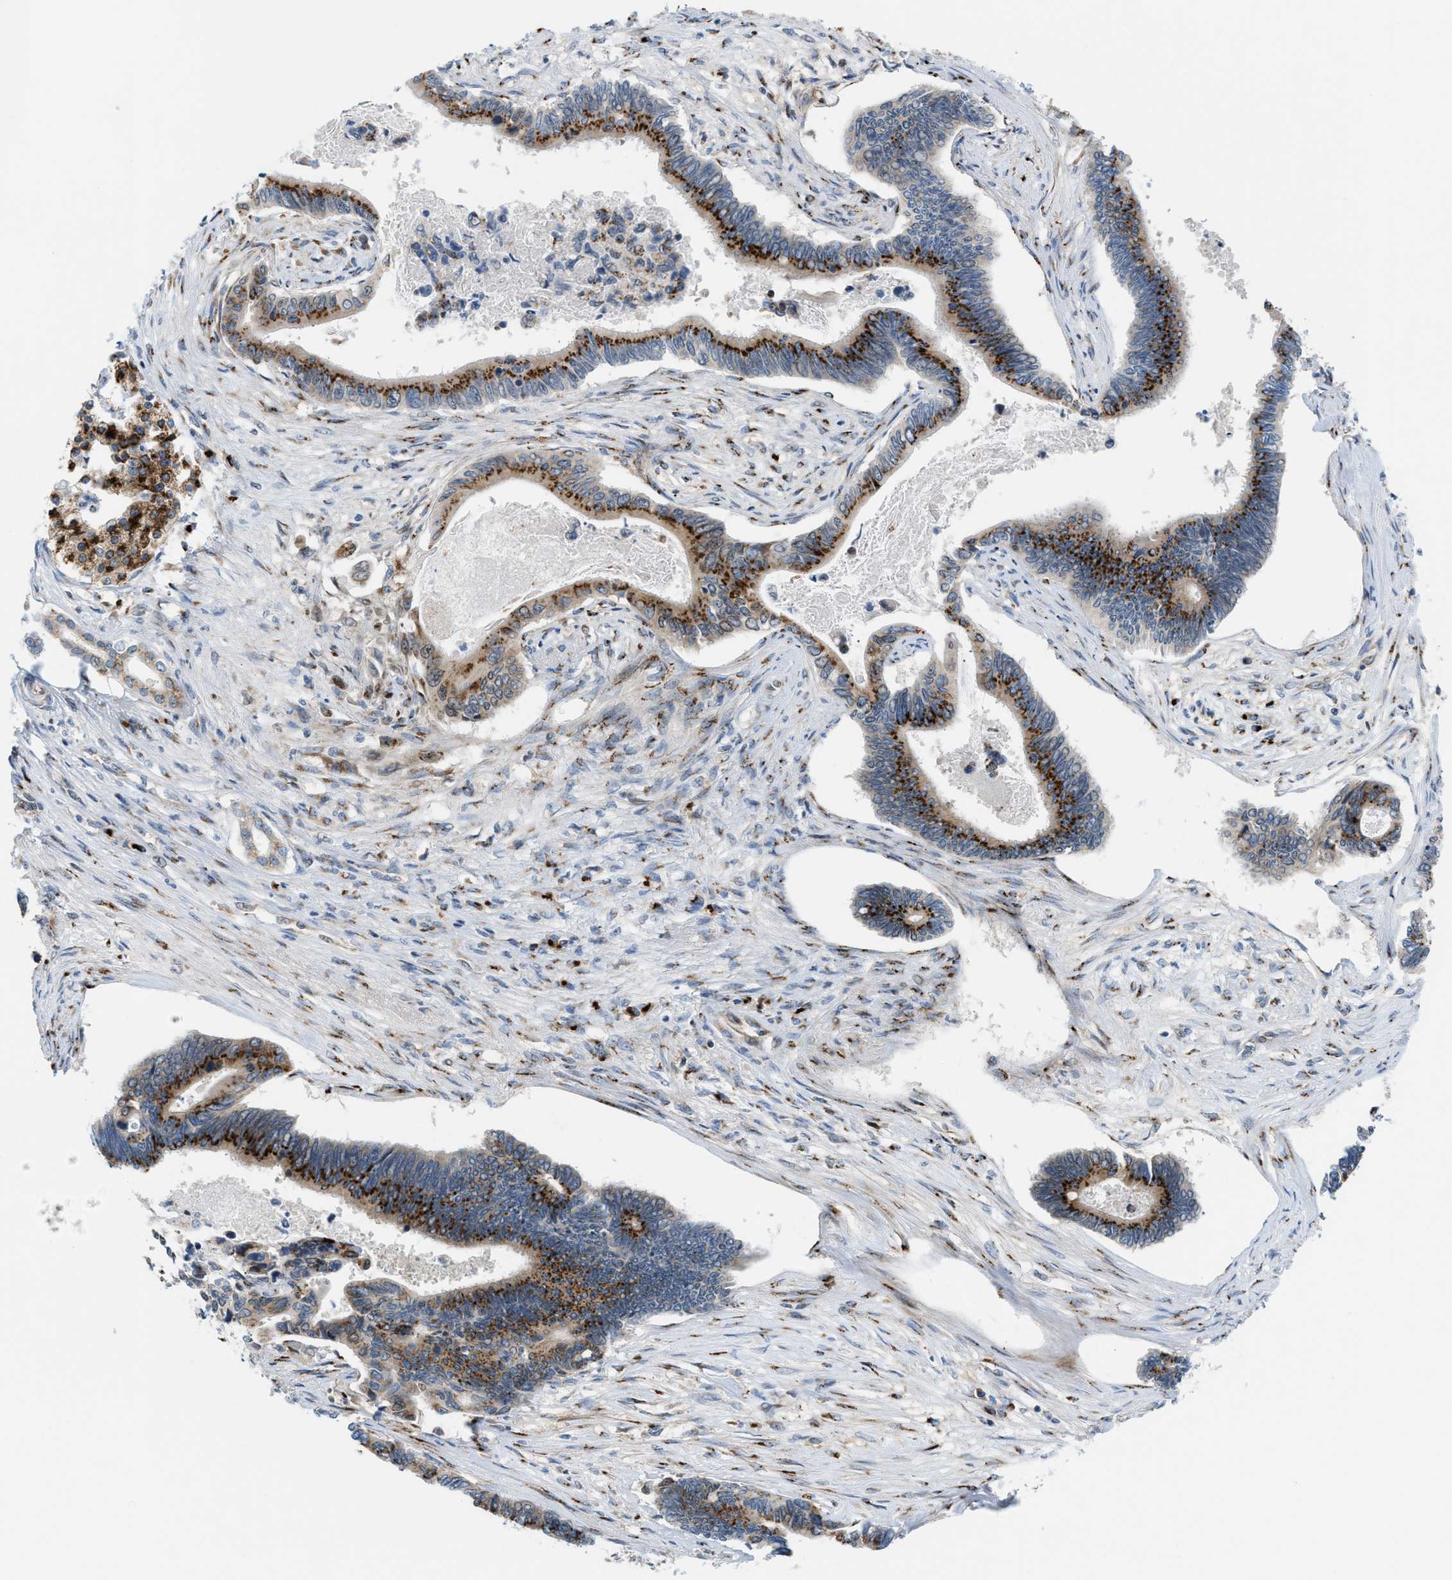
{"staining": {"intensity": "strong", "quantity": ">75%", "location": "cytoplasmic/membranous"}, "tissue": "pancreatic cancer", "cell_type": "Tumor cells", "image_type": "cancer", "snomed": [{"axis": "morphology", "description": "Adenocarcinoma, NOS"}, {"axis": "topography", "description": "Pancreas"}], "caption": "This image reveals pancreatic cancer stained with immunohistochemistry (IHC) to label a protein in brown. The cytoplasmic/membranous of tumor cells show strong positivity for the protein. Nuclei are counter-stained blue.", "gene": "SLC38A10", "patient": {"sex": "female", "age": 70}}